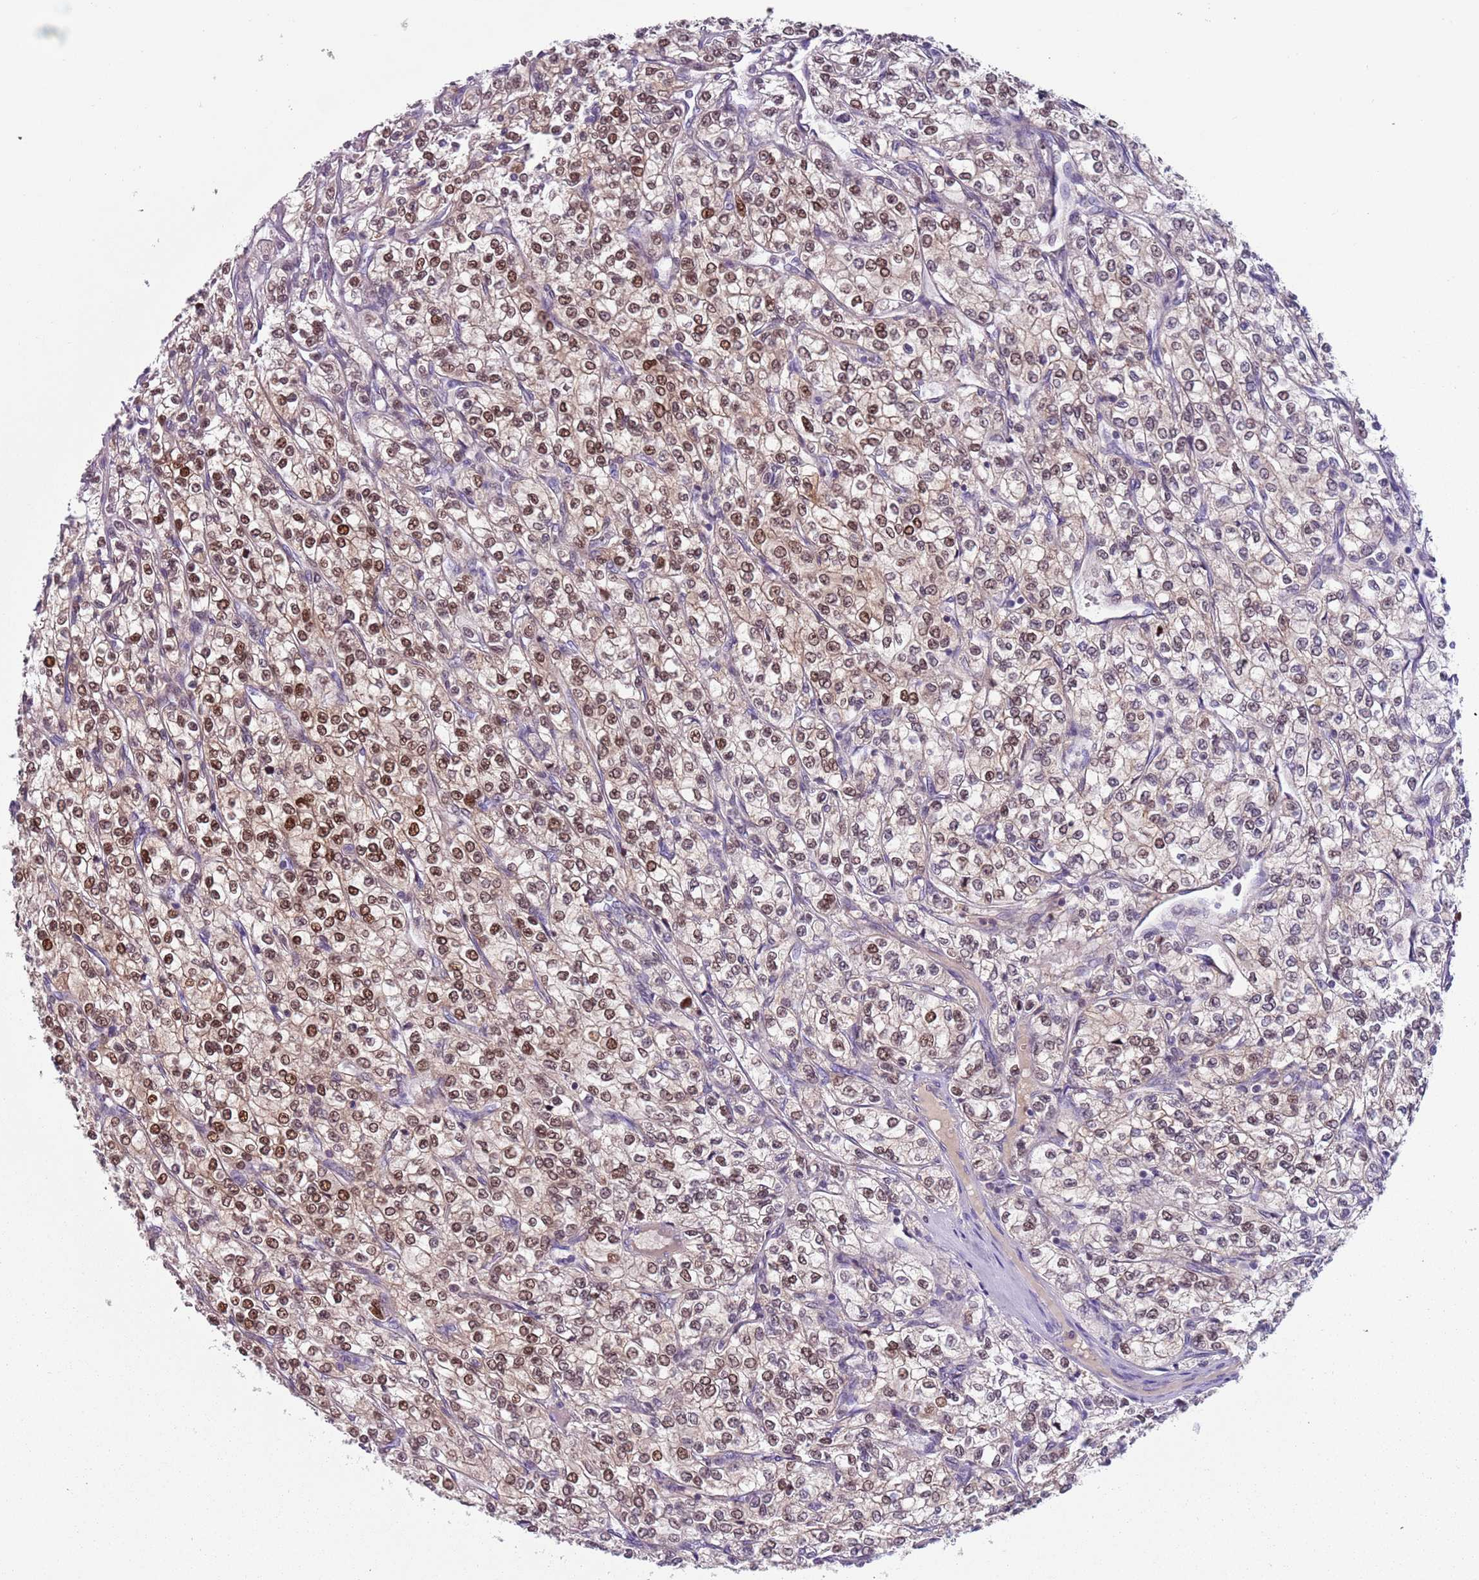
{"staining": {"intensity": "moderate", "quantity": "25%-75%", "location": "nuclear"}, "tissue": "renal cancer", "cell_type": "Tumor cells", "image_type": "cancer", "snomed": [{"axis": "morphology", "description": "Adenocarcinoma, NOS"}, {"axis": "topography", "description": "Kidney"}], "caption": "The micrograph demonstrates a brown stain indicating the presence of a protein in the nuclear of tumor cells in renal adenocarcinoma.", "gene": "RMND5B", "patient": {"sex": "male", "age": 80}}